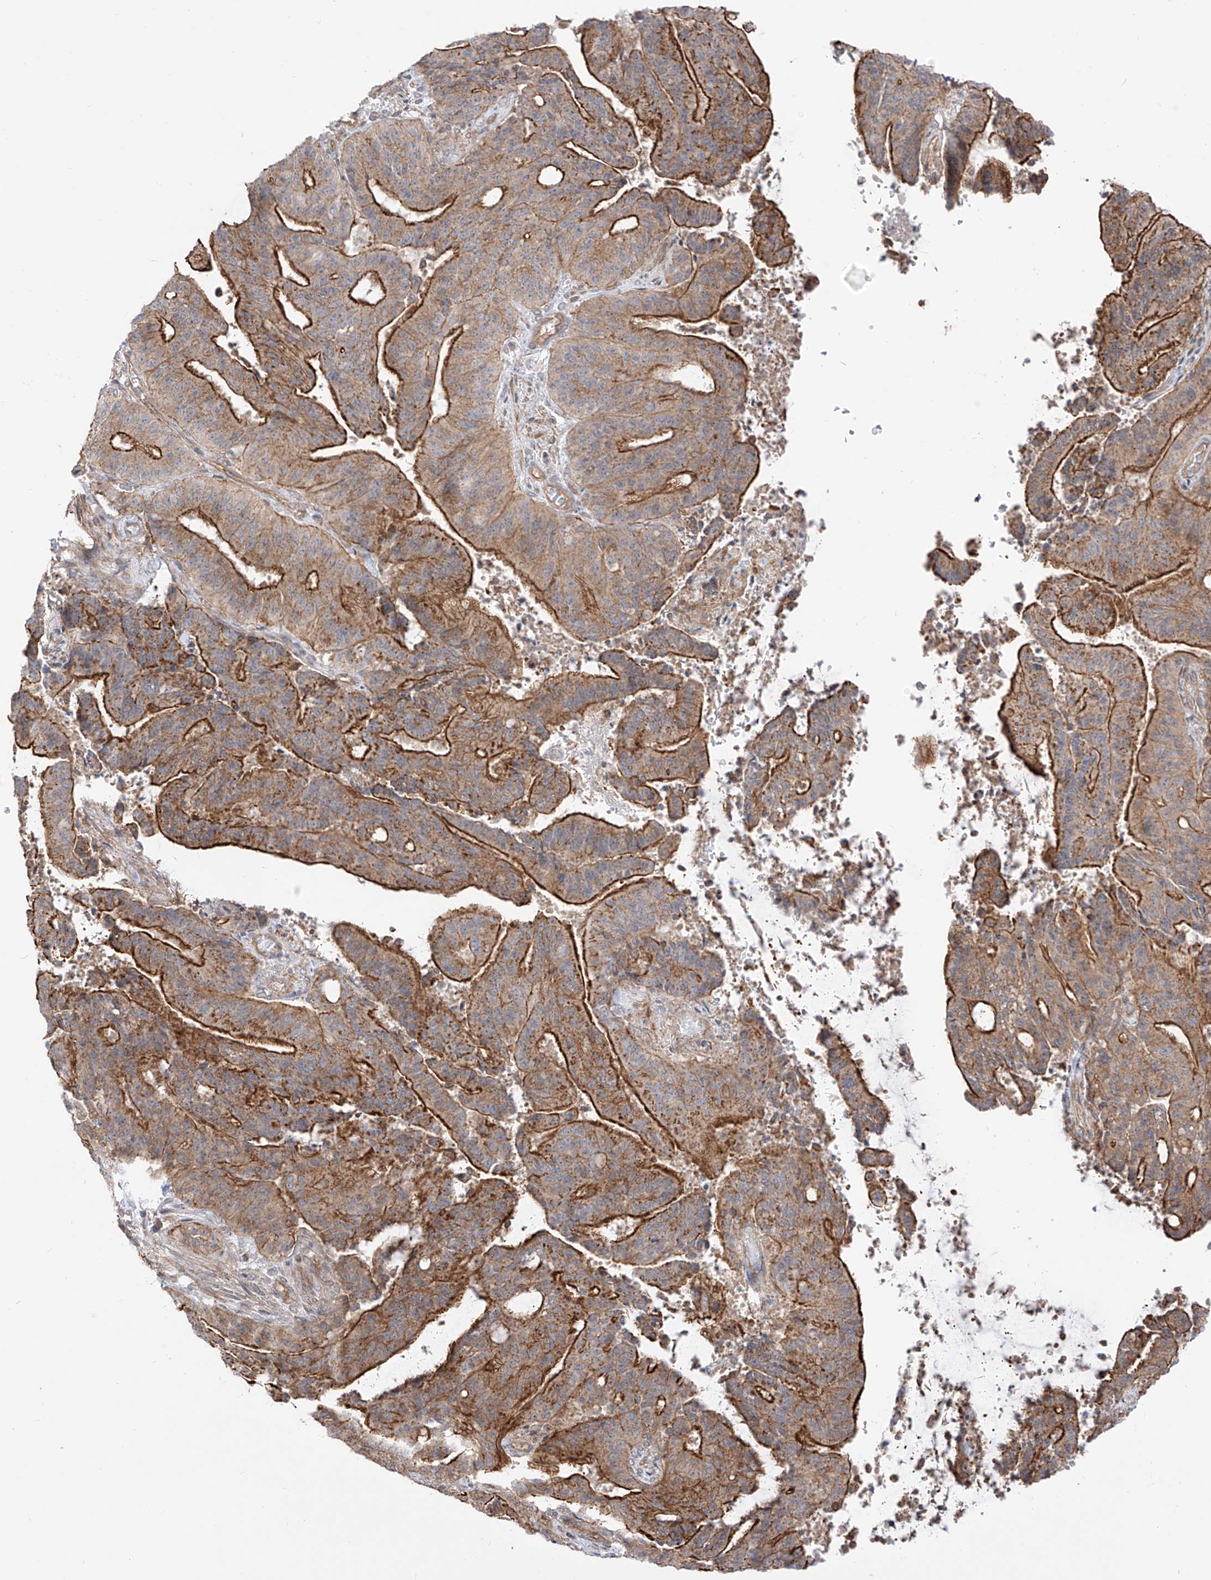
{"staining": {"intensity": "strong", "quantity": "25%-75%", "location": "cytoplasmic/membranous"}, "tissue": "liver cancer", "cell_type": "Tumor cells", "image_type": "cancer", "snomed": [{"axis": "morphology", "description": "Normal tissue, NOS"}, {"axis": "morphology", "description": "Cholangiocarcinoma"}, {"axis": "topography", "description": "Liver"}, {"axis": "topography", "description": "Peripheral nerve tissue"}], "caption": "Liver cholangiocarcinoma stained with immunohistochemistry reveals strong cytoplasmic/membranous positivity in about 25%-75% of tumor cells. The staining was performed using DAB (3,3'-diaminobenzidine), with brown indicating positive protein expression. Nuclei are stained blue with hematoxylin.", "gene": "ZNF180", "patient": {"sex": "female", "age": 73}}